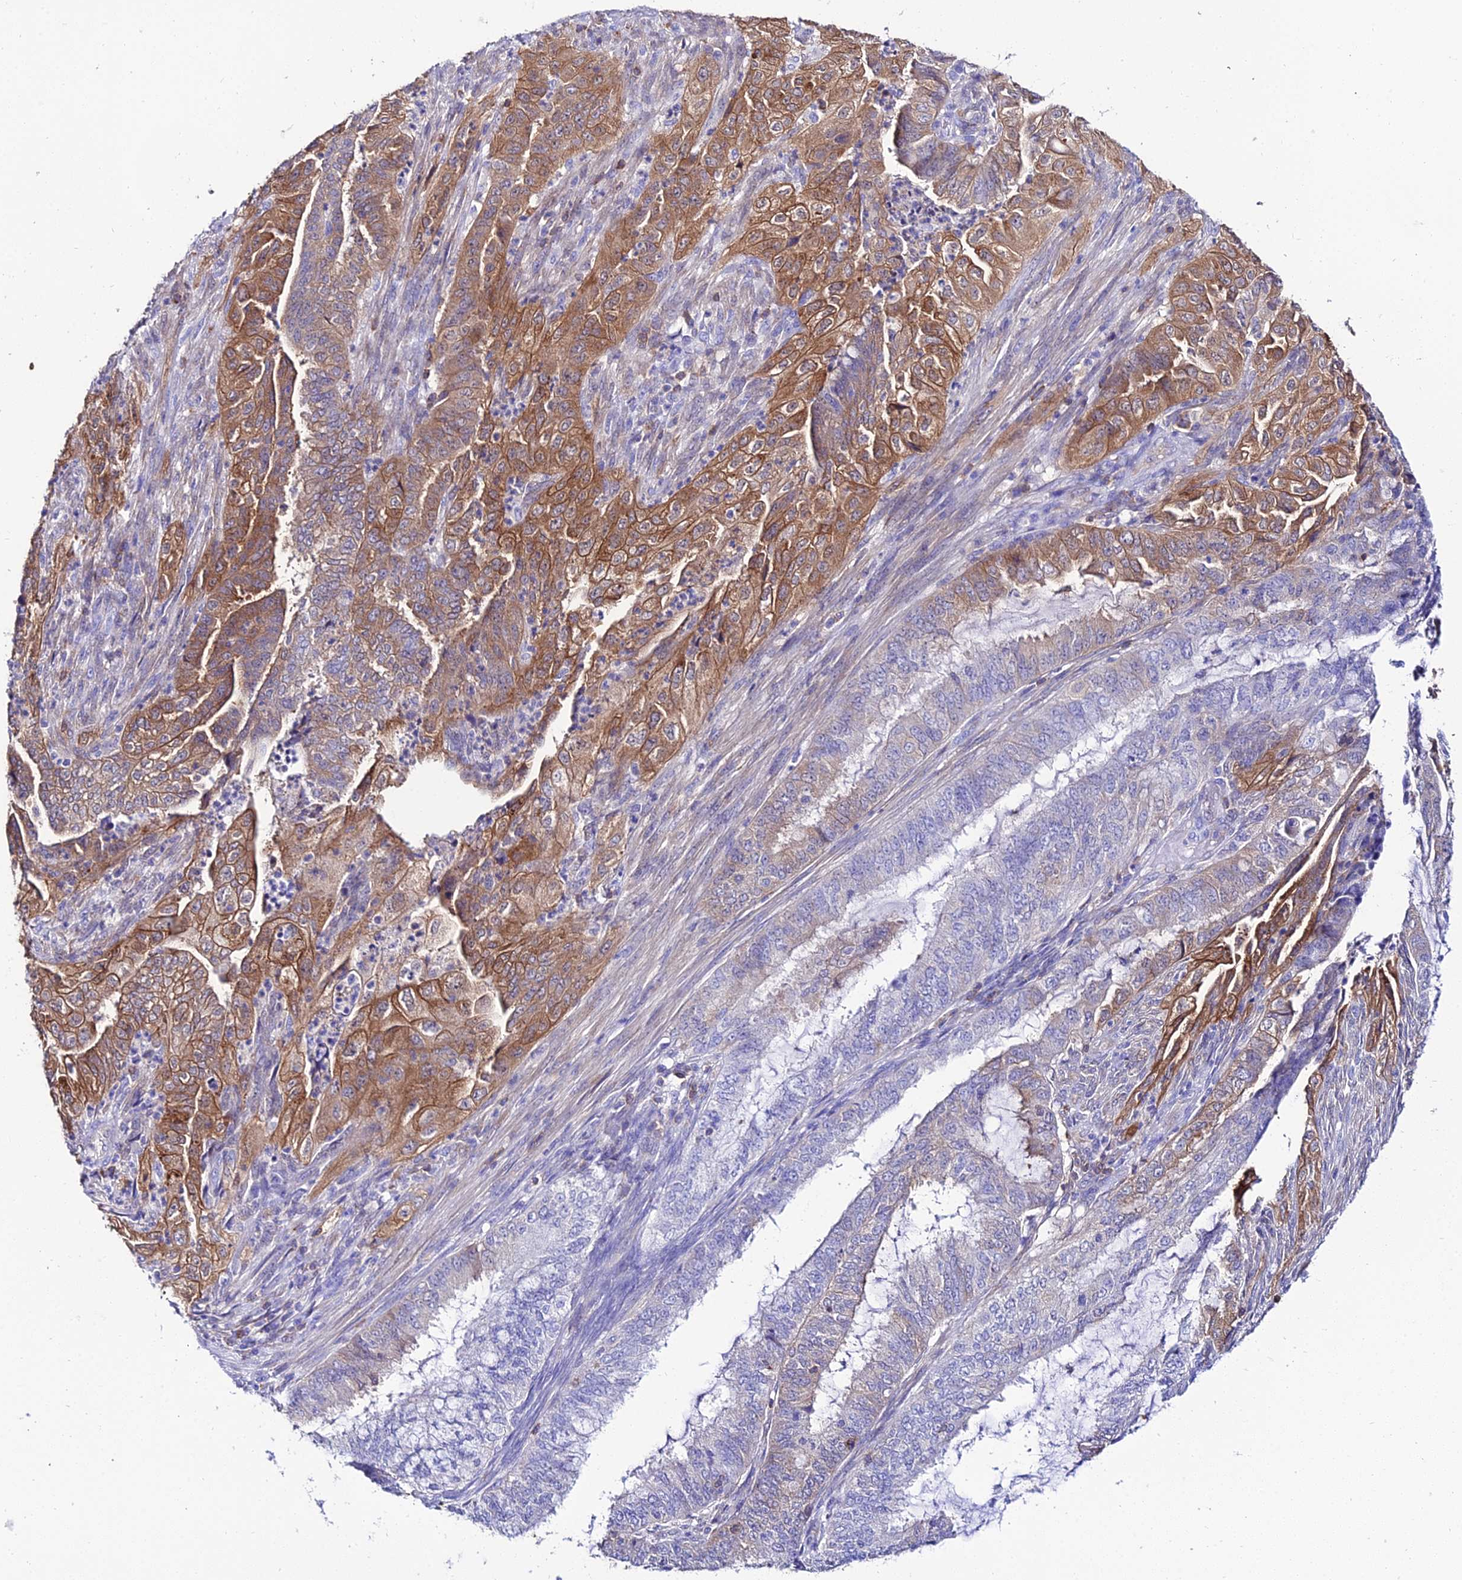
{"staining": {"intensity": "moderate", "quantity": "25%-75%", "location": "cytoplasmic/membranous"}, "tissue": "endometrial cancer", "cell_type": "Tumor cells", "image_type": "cancer", "snomed": [{"axis": "morphology", "description": "Adenocarcinoma, NOS"}, {"axis": "topography", "description": "Endometrium"}], "caption": "This is a histology image of IHC staining of adenocarcinoma (endometrial), which shows moderate positivity in the cytoplasmic/membranous of tumor cells.", "gene": "S100A16", "patient": {"sex": "female", "age": 51}}